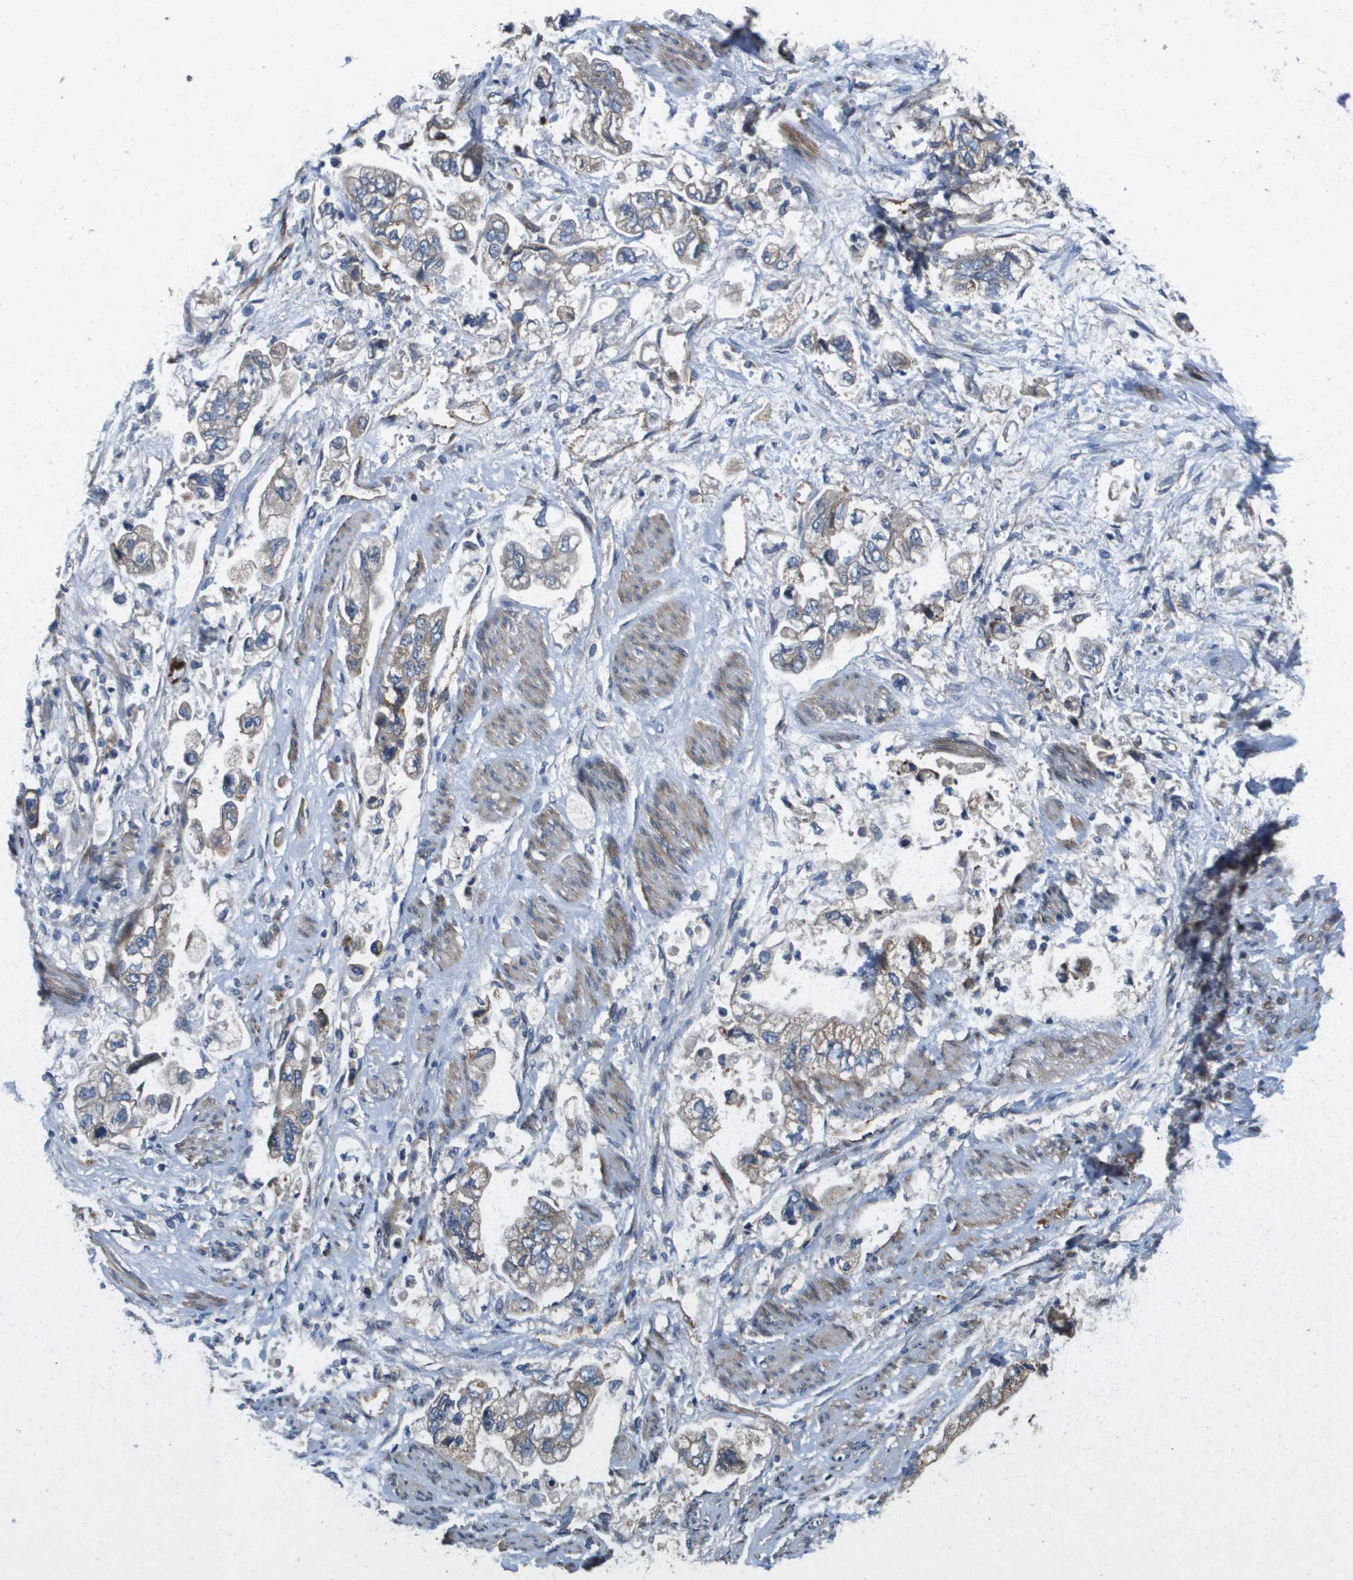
{"staining": {"intensity": "negative", "quantity": "none", "location": "none"}, "tissue": "stomach cancer", "cell_type": "Tumor cells", "image_type": "cancer", "snomed": [{"axis": "morphology", "description": "Normal tissue, NOS"}, {"axis": "morphology", "description": "Adenocarcinoma, NOS"}, {"axis": "topography", "description": "Stomach"}], "caption": "Stomach cancer (adenocarcinoma) was stained to show a protein in brown. There is no significant positivity in tumor cells.", "gene": "ENTPD2", "patient": {"sex": "male", "age": 62}}